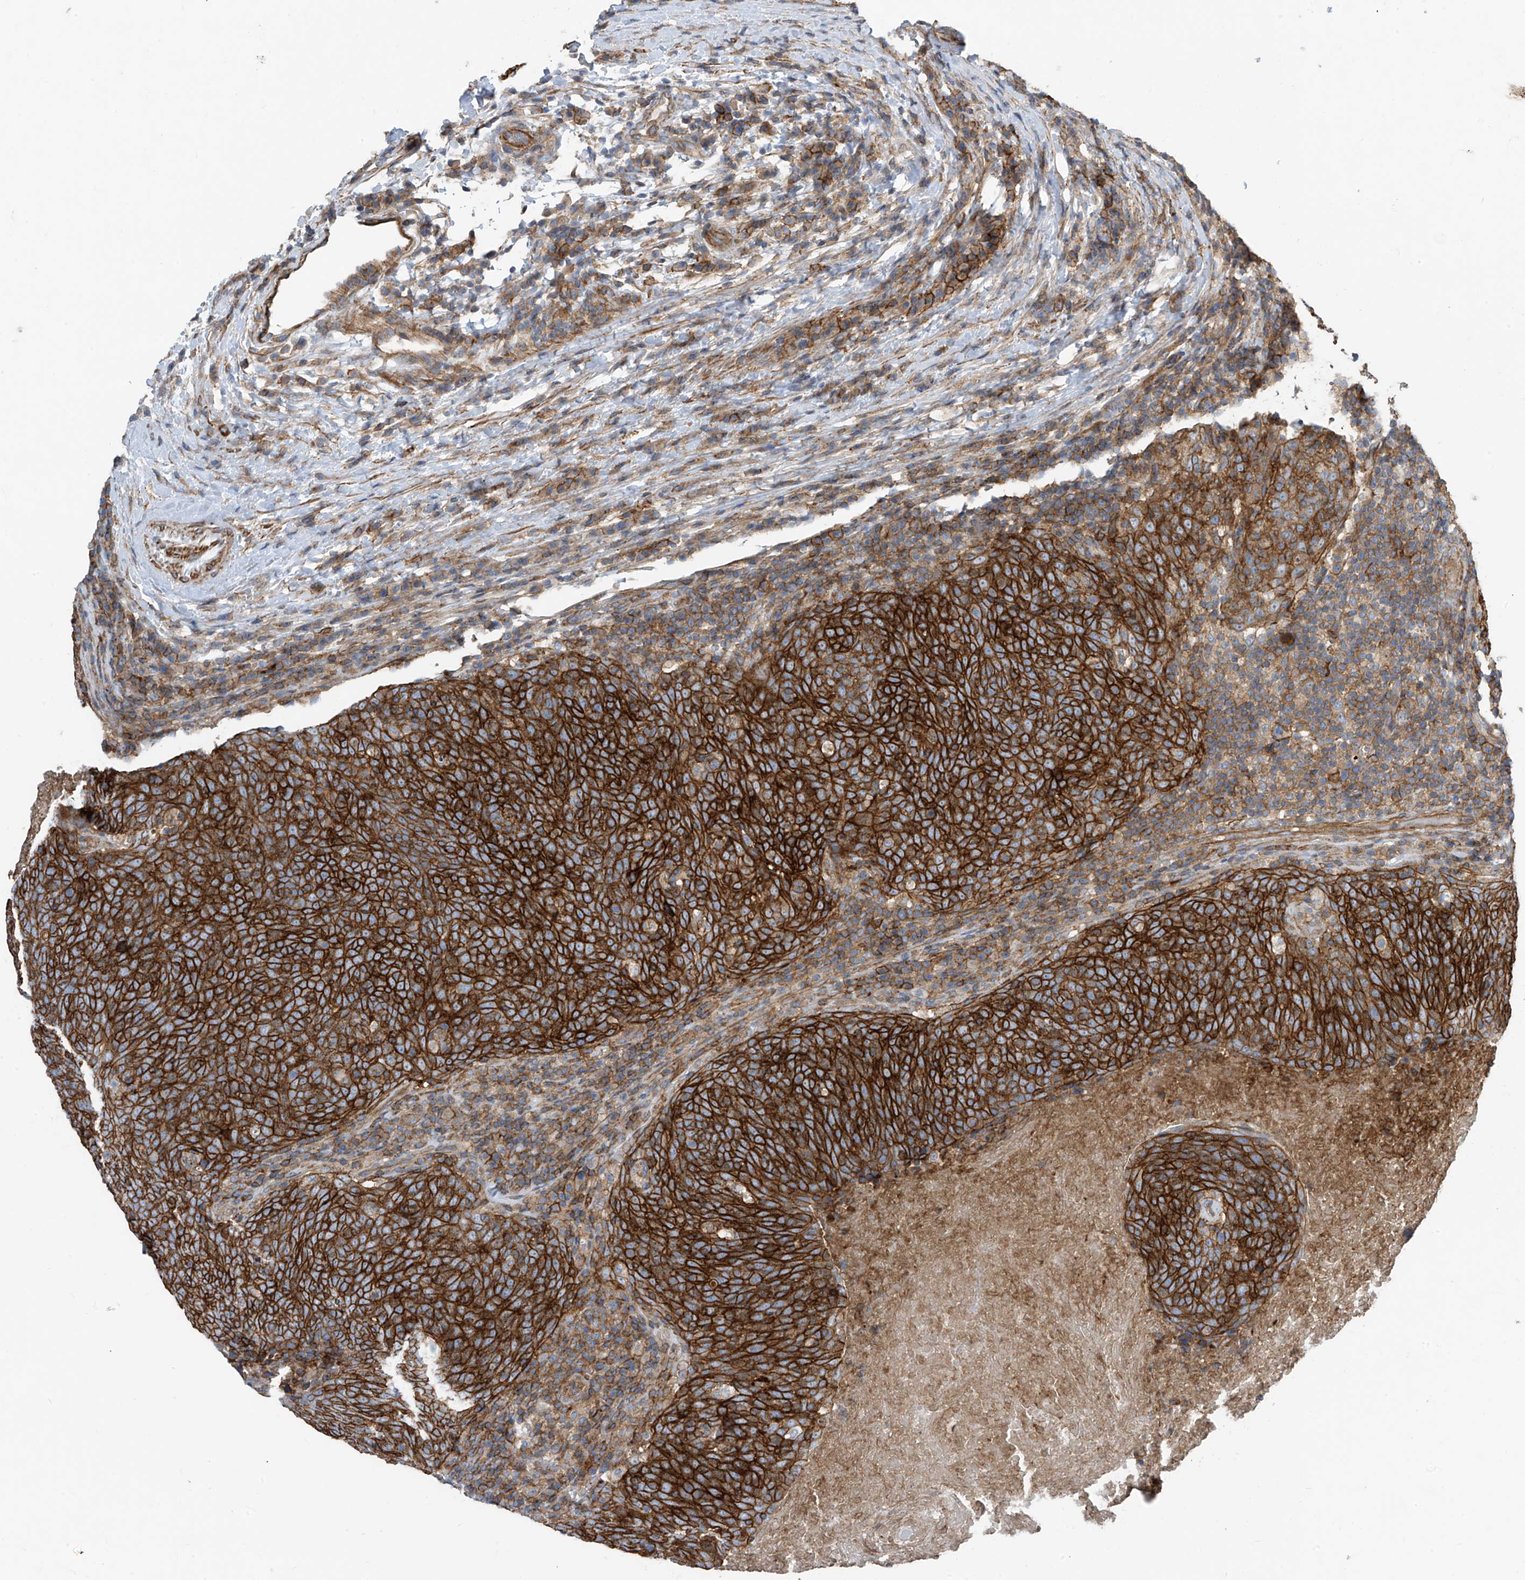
{"staining": {"intensity": "strong", "quantity": ">75%", "location": "cytoplasmic/membranous"}, "tissue": "head and neck cancer", "cell_type": "Tumor cells", "image_type": "cancer", "snomed": [{"axis": "morphology", "description": "Squamous cell carcinoma, NOS"}, {"axis": "morphology", "description": "Squamous cell carcinoma, metastatic, NOS"}, {"axis": "topography", "description": "Lymph node"}, {"axis": "topography", "description": "Head-Neck"}], "caption": "A high amount of strong cytoplasmic/membranous staining is identified in about >75% of tumor cells in head and neck metastatic squamous cell carcinoma tissue. (DAB IHC, brown staining for protein, blue staining for nuclei).", "gene": "SLC1A5", "patient": {"sex": "male", "age": 62}}